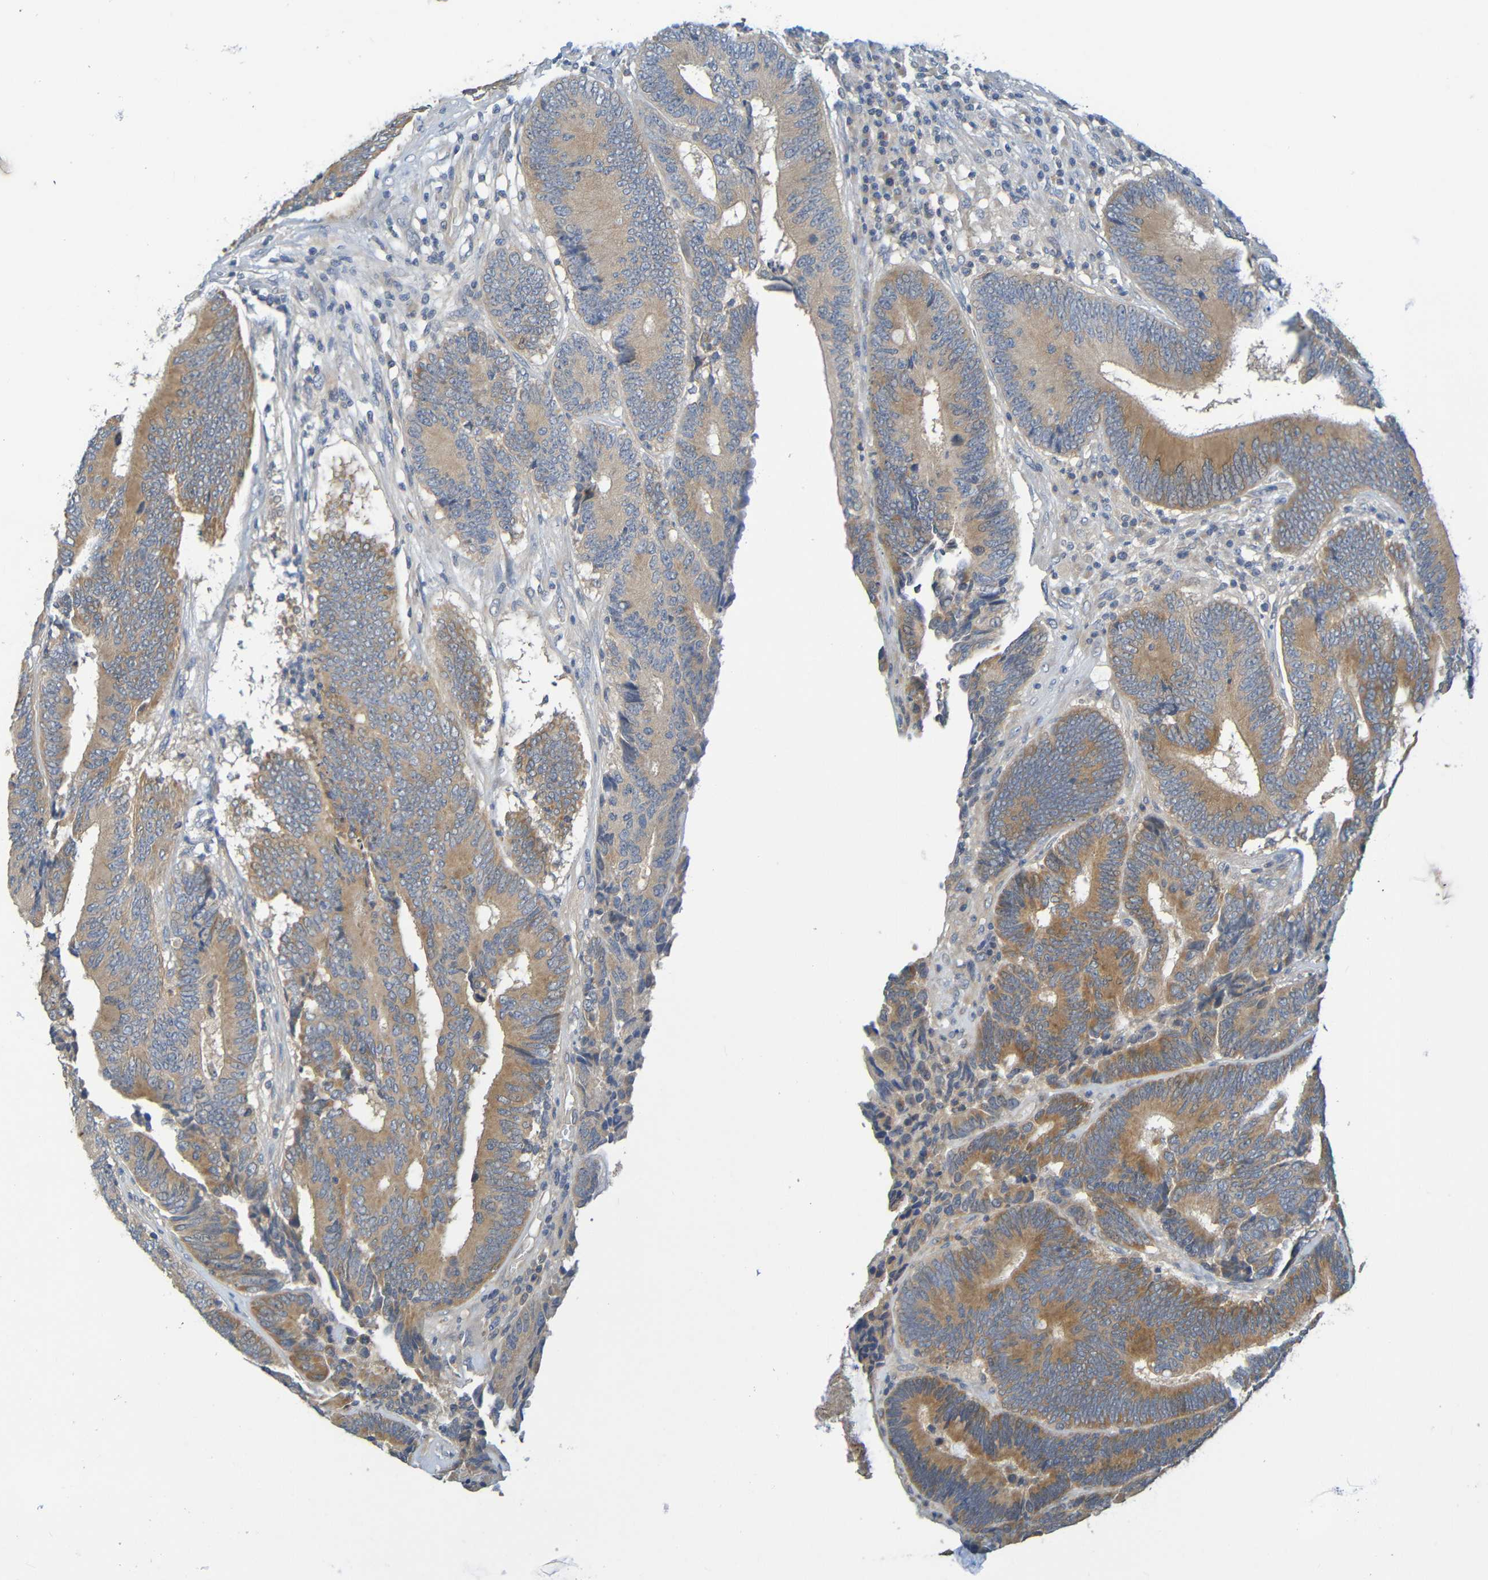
{"staining": {"intensity": "moderate", "quantity": ">75%", "location": "cytoplasmic/membranous"}, "tissue": "colorectal cancer", "cell_type": "Tumor cells", "image_type": "cancer", "snomed": [{"axis": "morphology", "description": "Adenocarcinoma, NOS"}, {"axis": "topography", "description": "Colon"}], "caption": "Adenocarcinoma (colorectal) stained for a protein displays moderate cytoplasmic/membranous positivity in tumor cells.", "gene": "CYP4F2", "patient": {"sex": "female", "age": 78}}